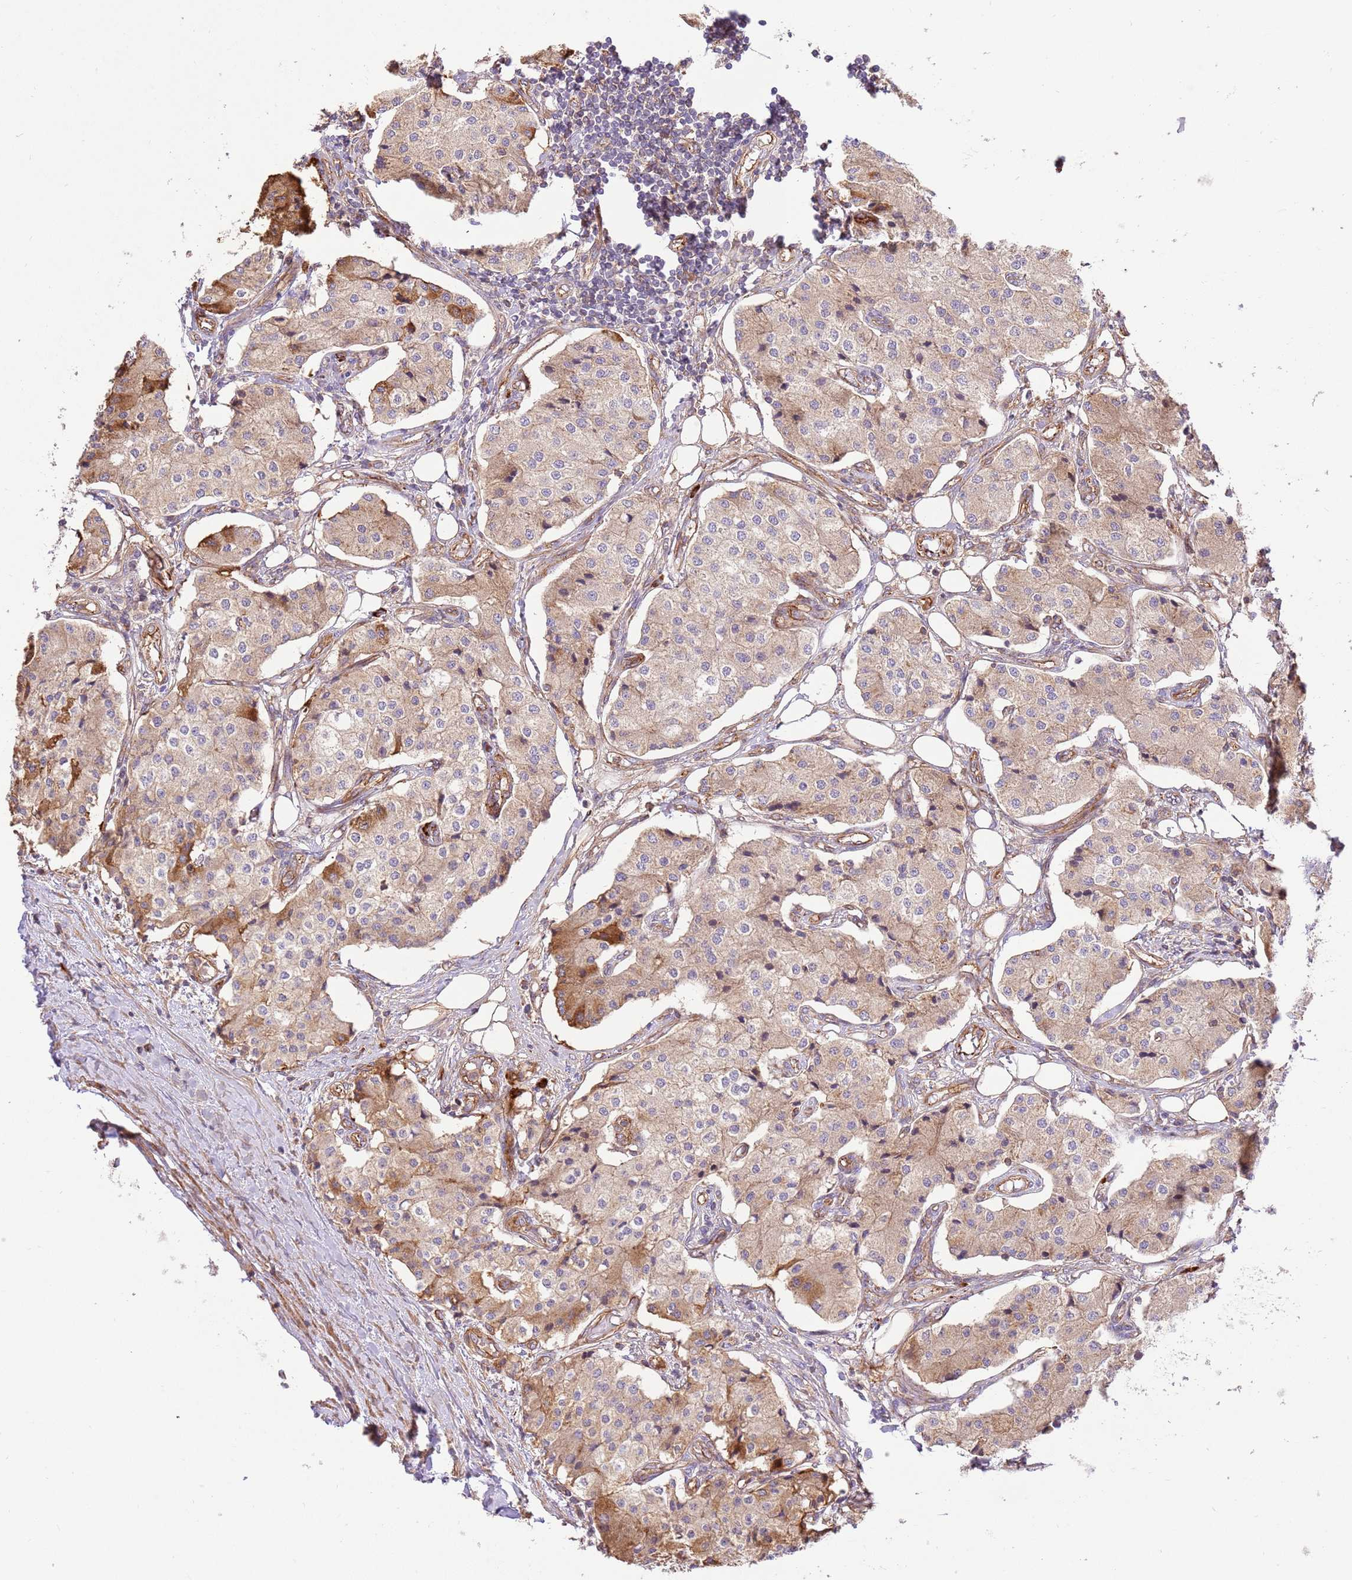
{"staining": {"intensity": "weak", "quantity": ">75%", "location": "cytoplasmic/membranous"}, "tissue": "carcinoid", "cell_type": "Tumor cells", "image_type": "cancer", "snomed": [{"axis": "morphology", "description": "Carcinoid, malignant, NOS"}, {"axis": "topography", "description": "Colon"}], "caption": "Carcinoid stained with a brown dye demonstrates weak cytoplasmic/membranous positive staining in about >75% of tumor cells.", "gene": "EFCAB8", "patient": {"sex": "female", "age": 52}}